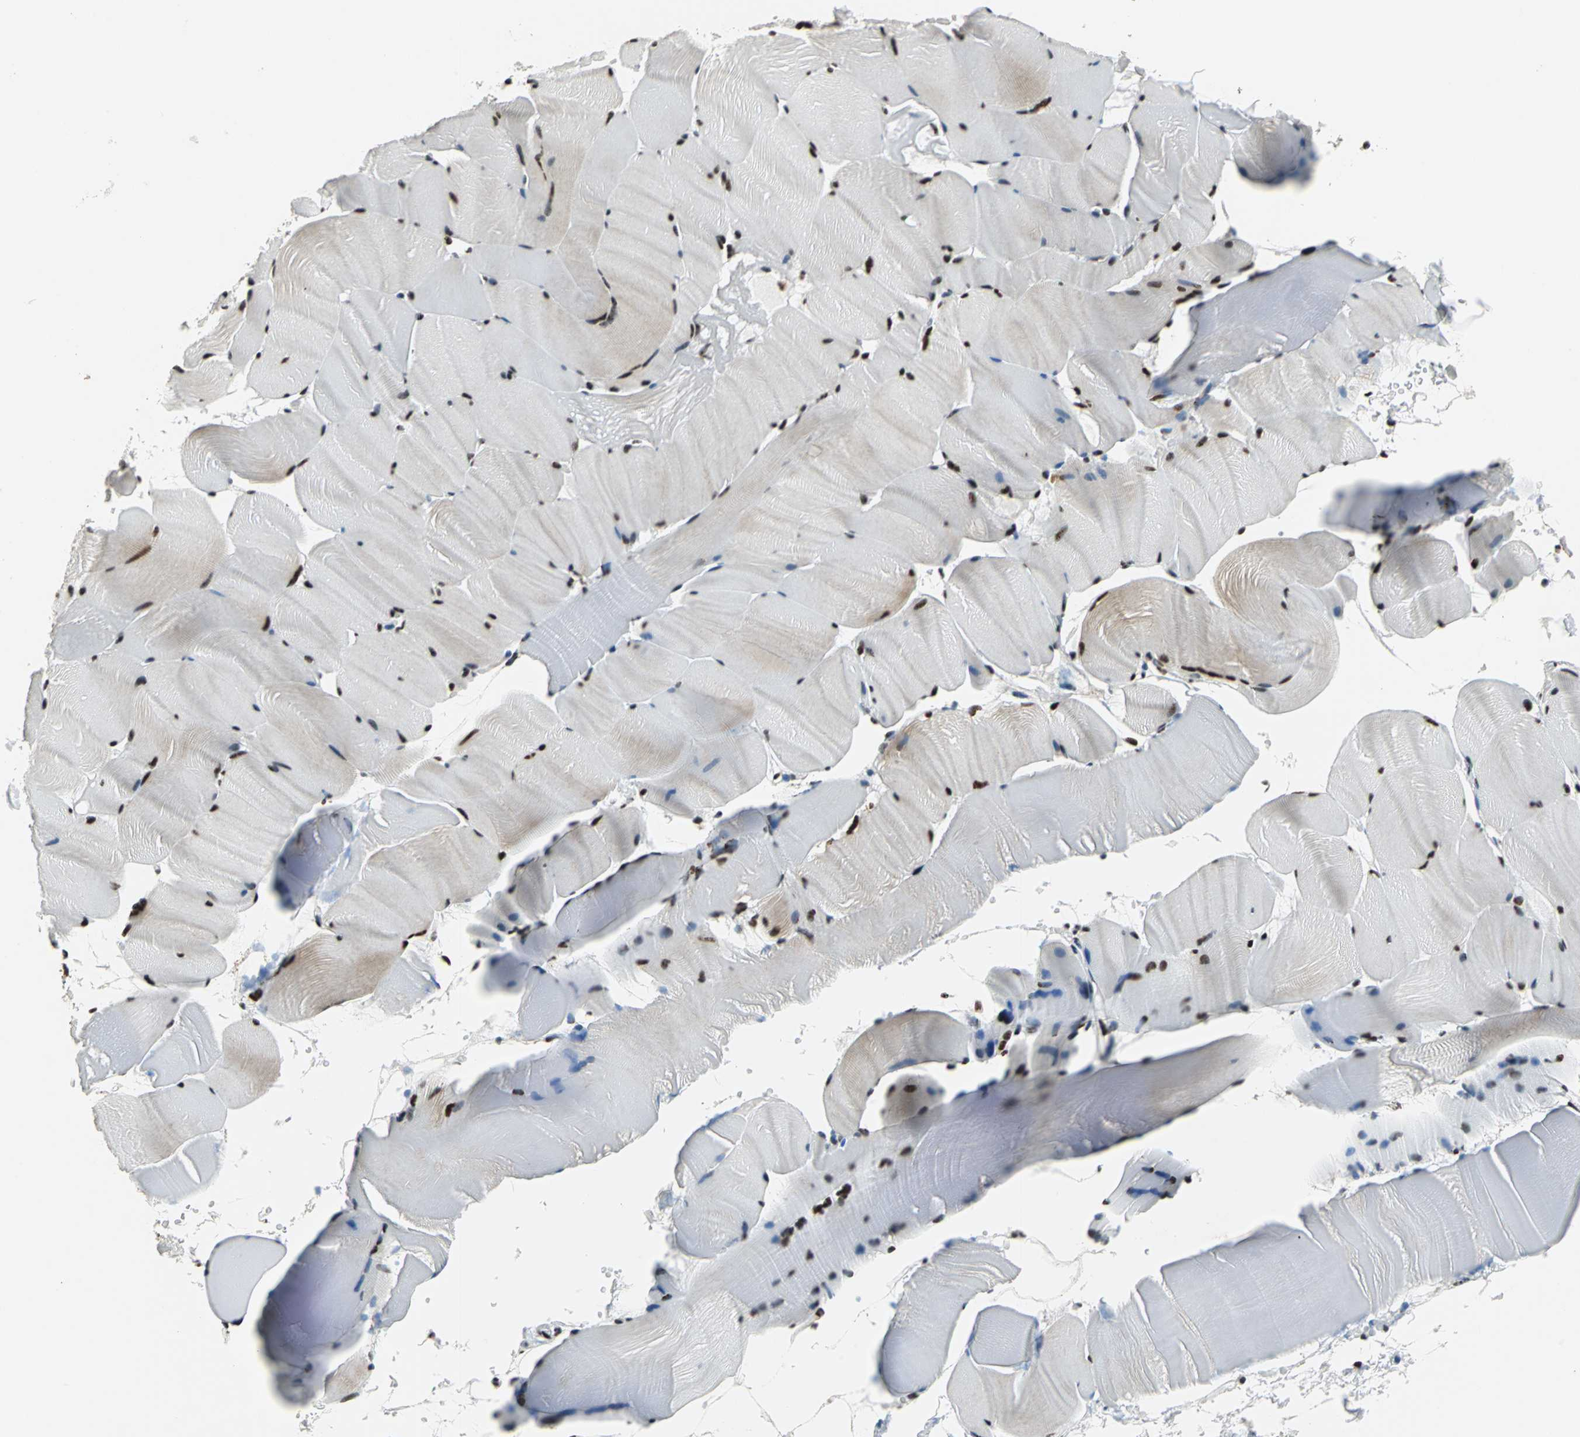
{"staining": {"intensity": "moderate", "quantity": "25%-75%", "location": "nuclear"}, "tissue": "skeletal muscle", "cell_type": "Myocytes", "image_type": "normal", "snomed": [{"axis": "morphology", "description": "Normal tissue, NOS"}, {"axis": "topography", "description": "Skeletal muscle"}], "caption": "This micrograph displays benign skeletal muscle stained with IHC to label a protein in brown. The nuclear of myocytes show moderate positivity for the protein. Nuclei are counter-stained blue.", "gene": "BCLAF1", "patient": {"sex": "male", "age": 62}}